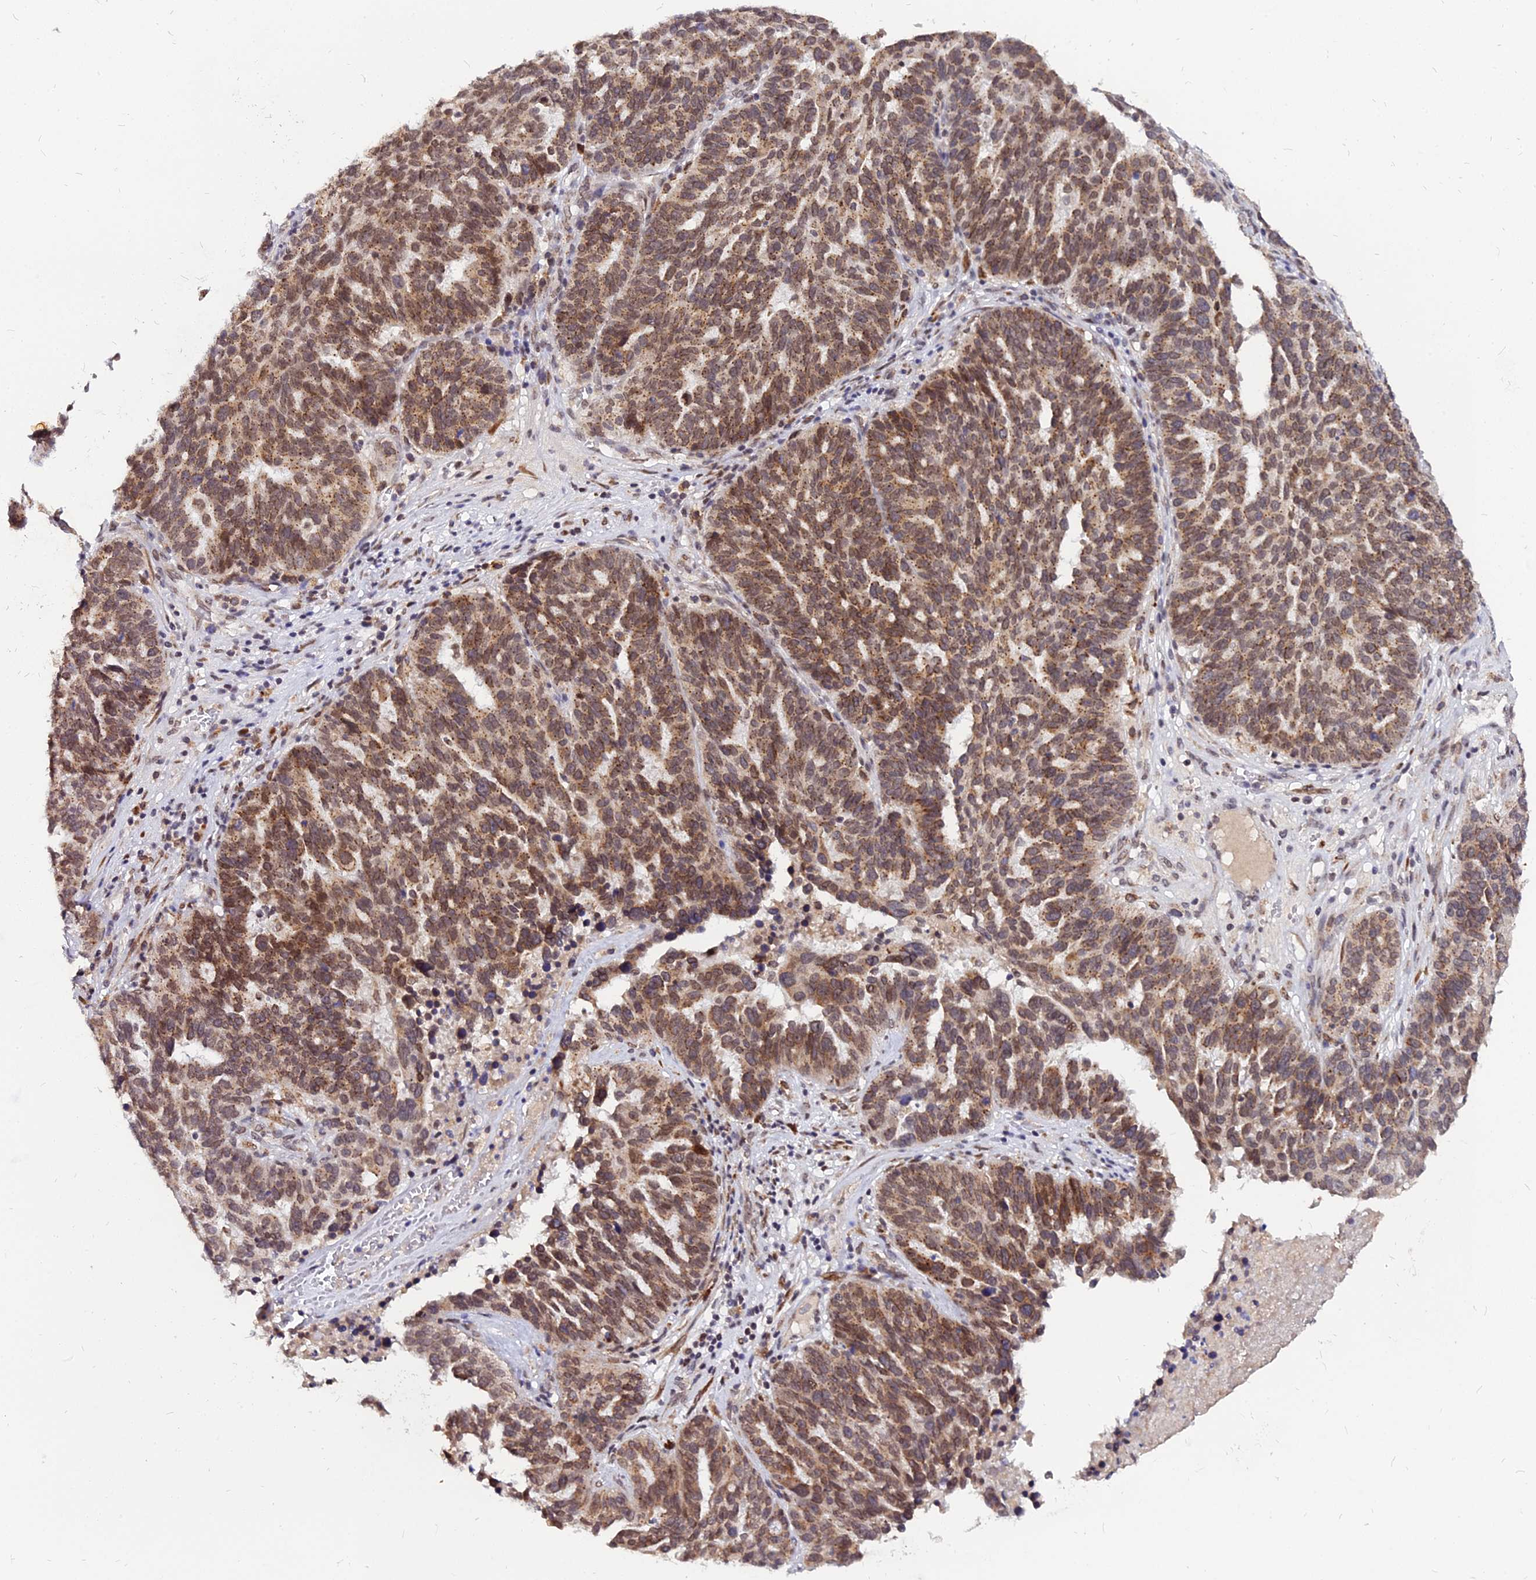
{"staining": {"intensity": "moderate", "quantity": ">75%", "location": "cytoplasmic/membranous,nuclear"}, "tissue": "ovarian cancer", "cell_type": "Tumor cells", "image_type": "cancer", "snomed": [{"axis": "morphology", "description": "Cystadenocarcinoma, serous, NOS"}, {"axis": "topography", "description": "Ovary"}], "caption": "Serous cystadenocarcinoma (ovarian) was stained to show a protein in brown. There is medium levels of moderate cytoplasmic/membranous and nuclear staining in about >75% of tumor cells.", "gene": "RNF121", "patient": {"sex": "female", "age": 59}}